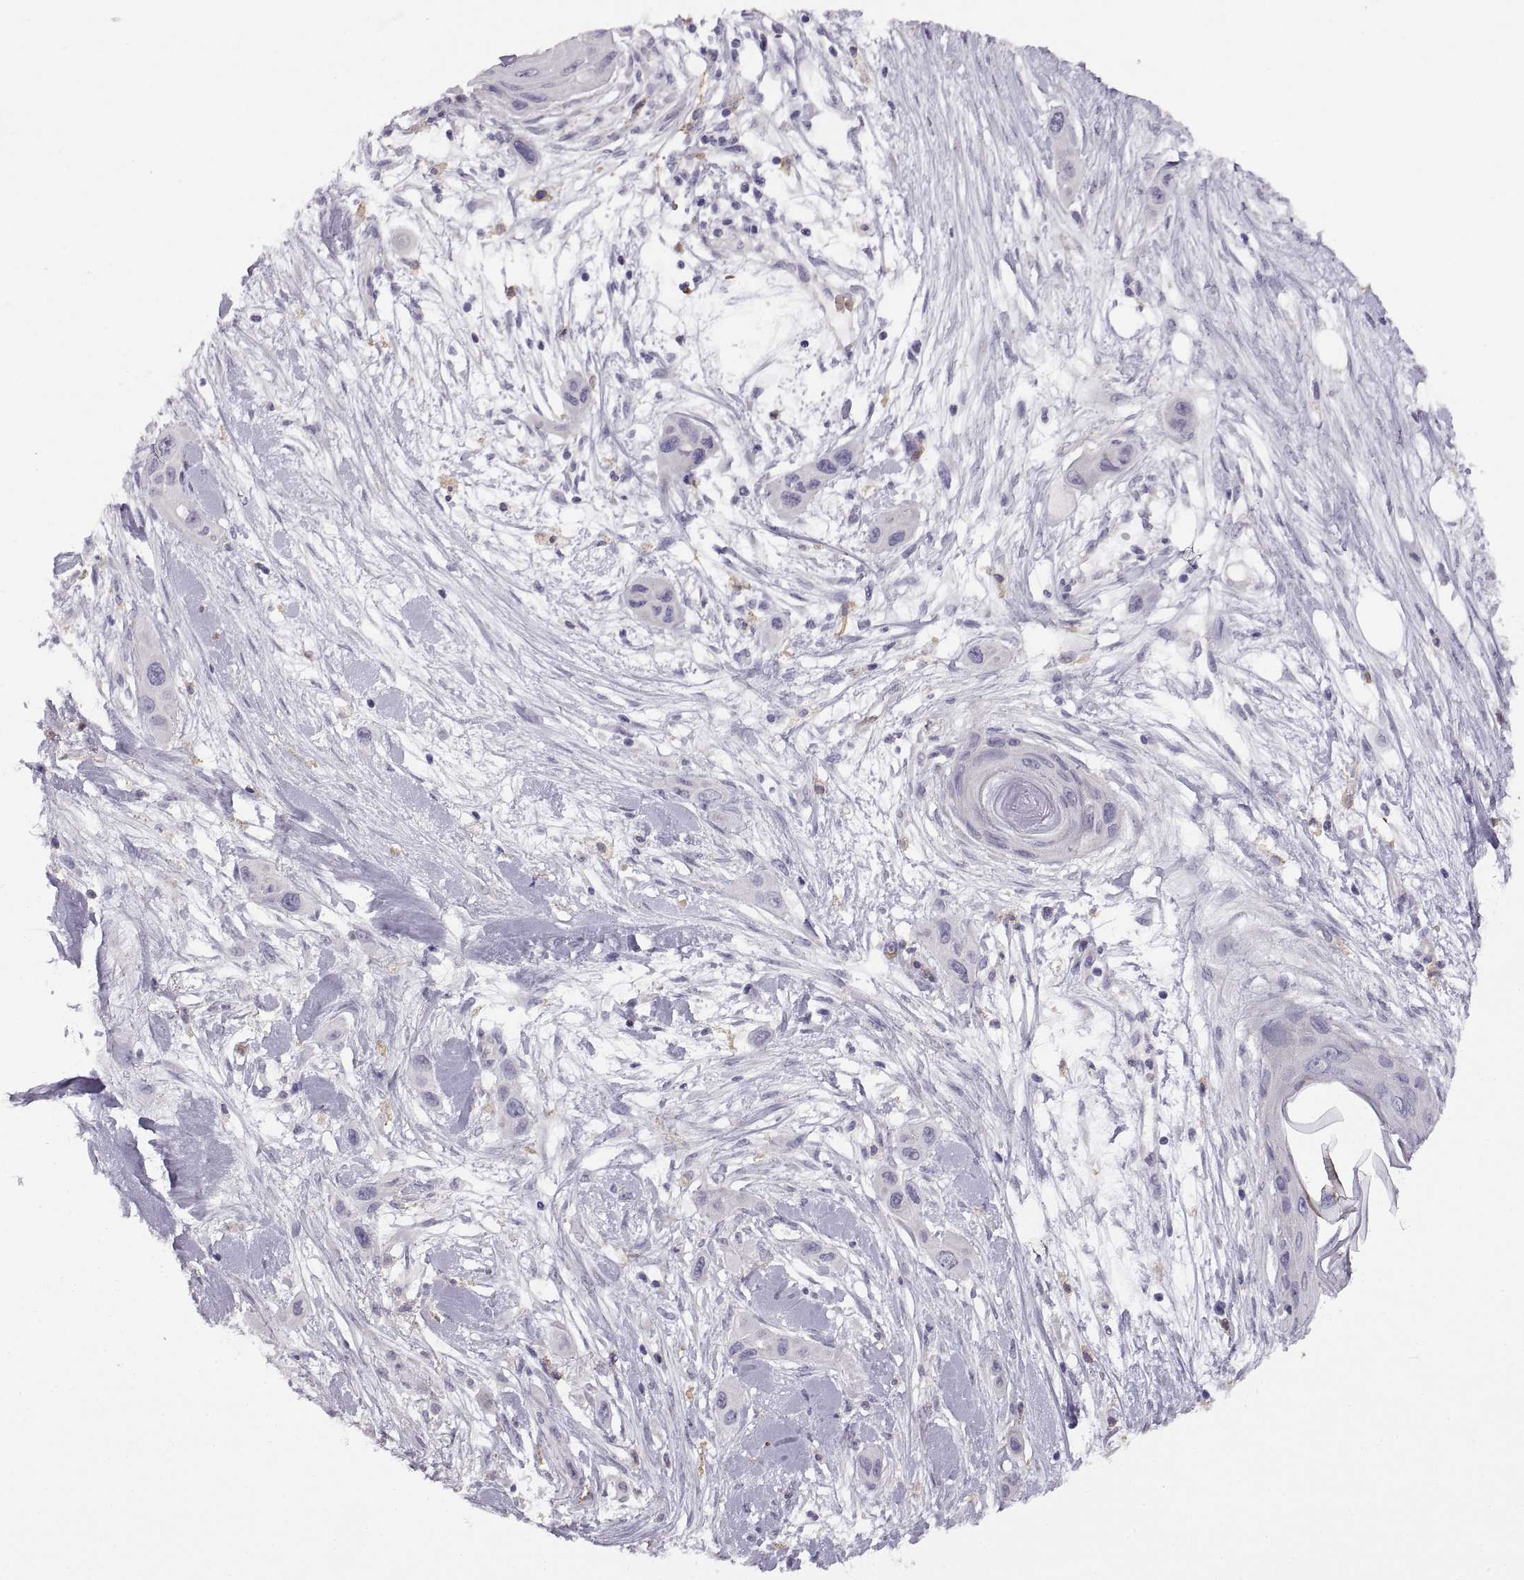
{"staining": {"intensity": "negative", "quantity": "none", "location": "none"}, "tissue": "skin cancer", "cell_type": "Tumor cells", "image_type": "cancer", "snomed": [{"axis": "morphology", "description": "Squamous cell carcinoma, NOS"}, {"axis": "topography", "description": "Skin"}], "caption": "Immunohistochemical staining of human squamous cell carcinoma (skin) exhibits no significant positivity in tumor cells.", "gene": "MEIOC", "patient": {"sex": "male", "age": 79}}